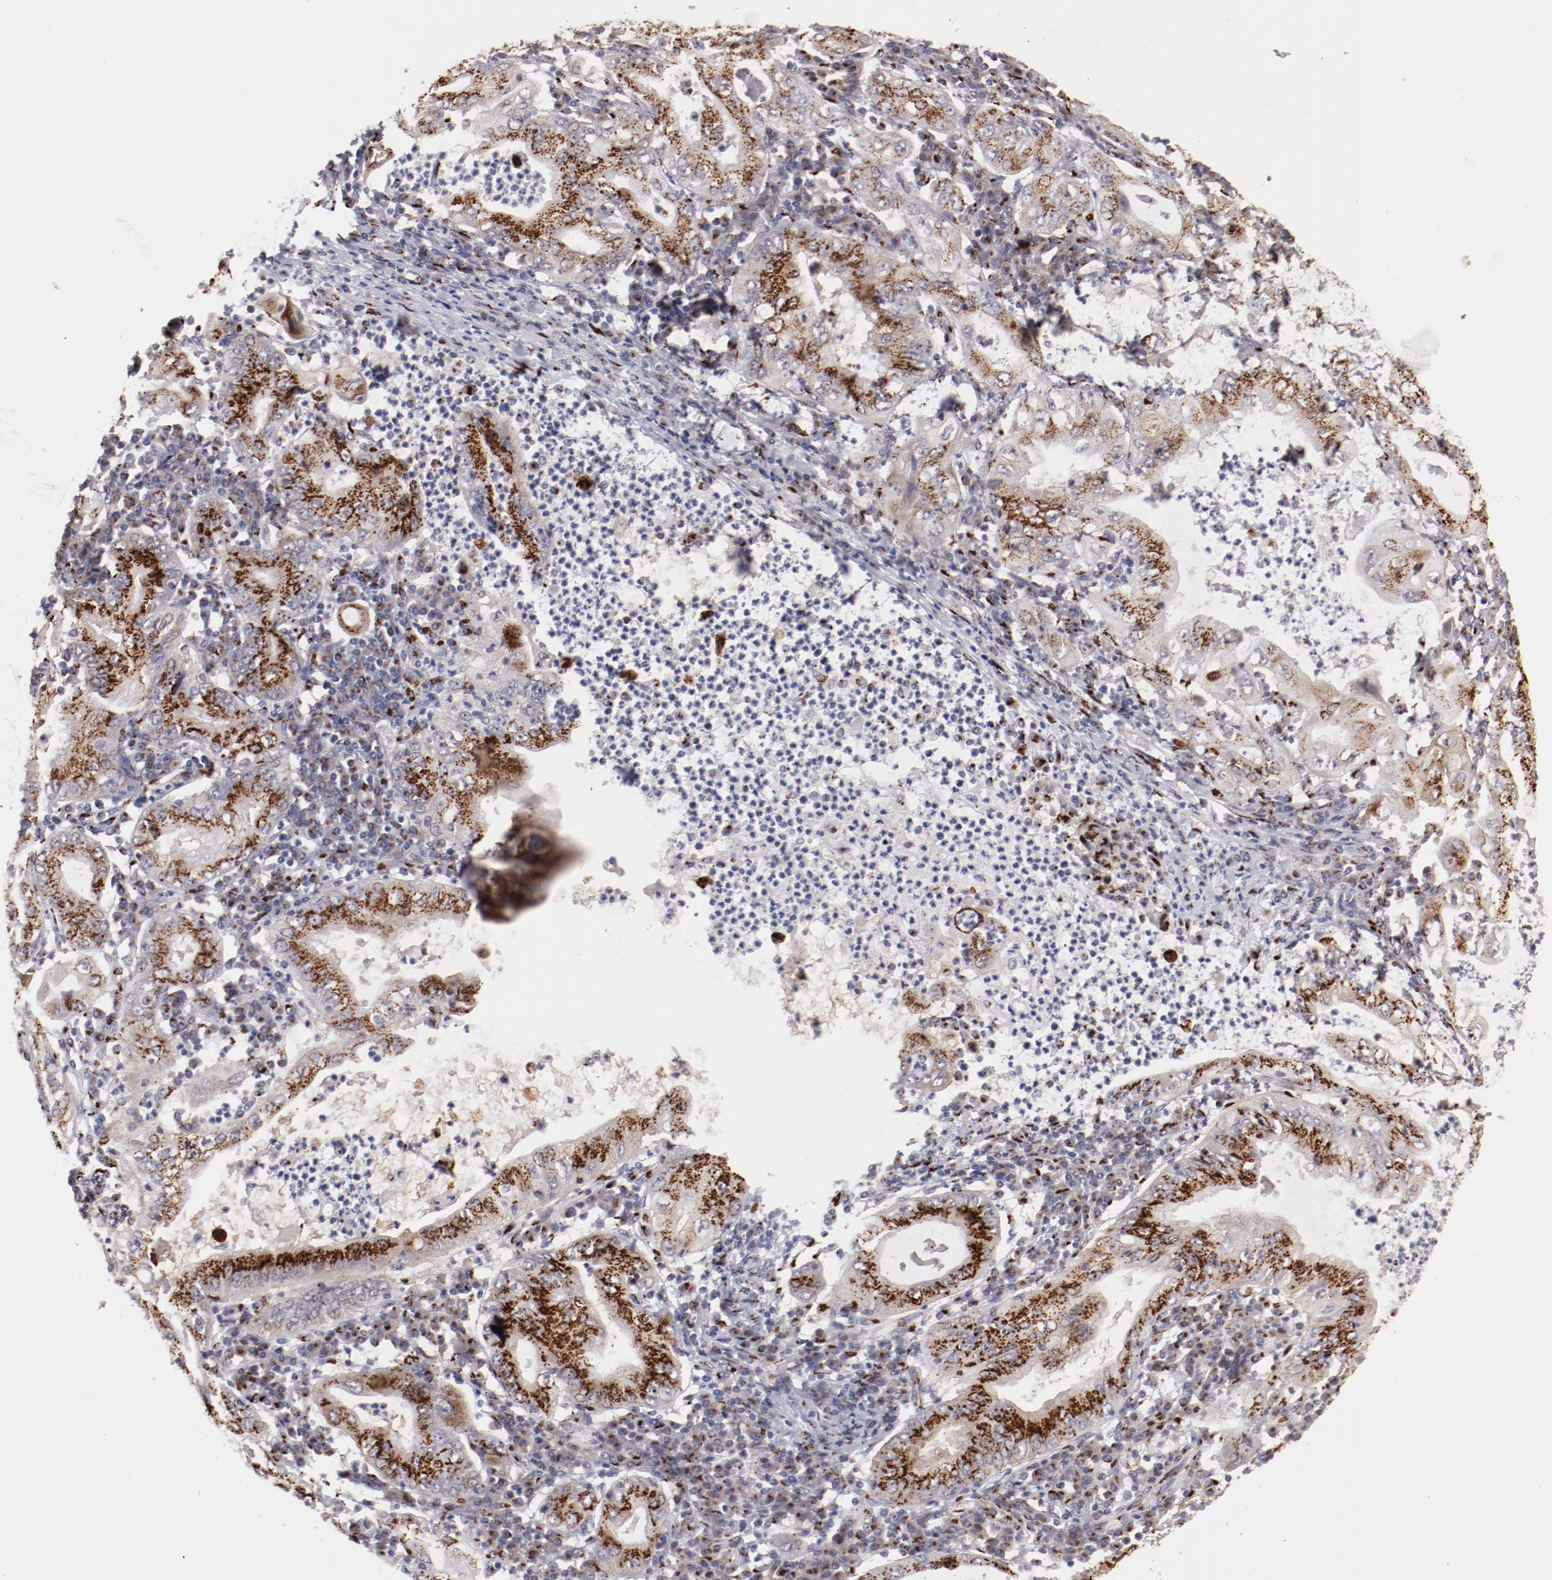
{"staining": {"intensity": "strong", "quantity": ">75%", "location": "cytoplasmic/membranous"}, "tissue": "stomach cancer", "cell_type": "Tumor cells", "image_type": "cancer", "snomed": [{"axis": "morphology", "description": "Normal tissue, NOS"}, {"axis": "morphology", "description": "Adenocarcinoma, NOS"}, {"axis": "topography", "description": "Esophagus"}, {"axis": "topography", "description": "Stomach, upper"}, {"axis": "topography", "description": "Peripheral nerve tissue"}], "caption": "About >75% of tumor cells in stomach adenocarcinoma show strong cytoplasmic/membranous protein expression as visualized by brown immunohistochemical staining.", "gene": "GOLIM4", "patient": {"sex": "male", "age": 62}}